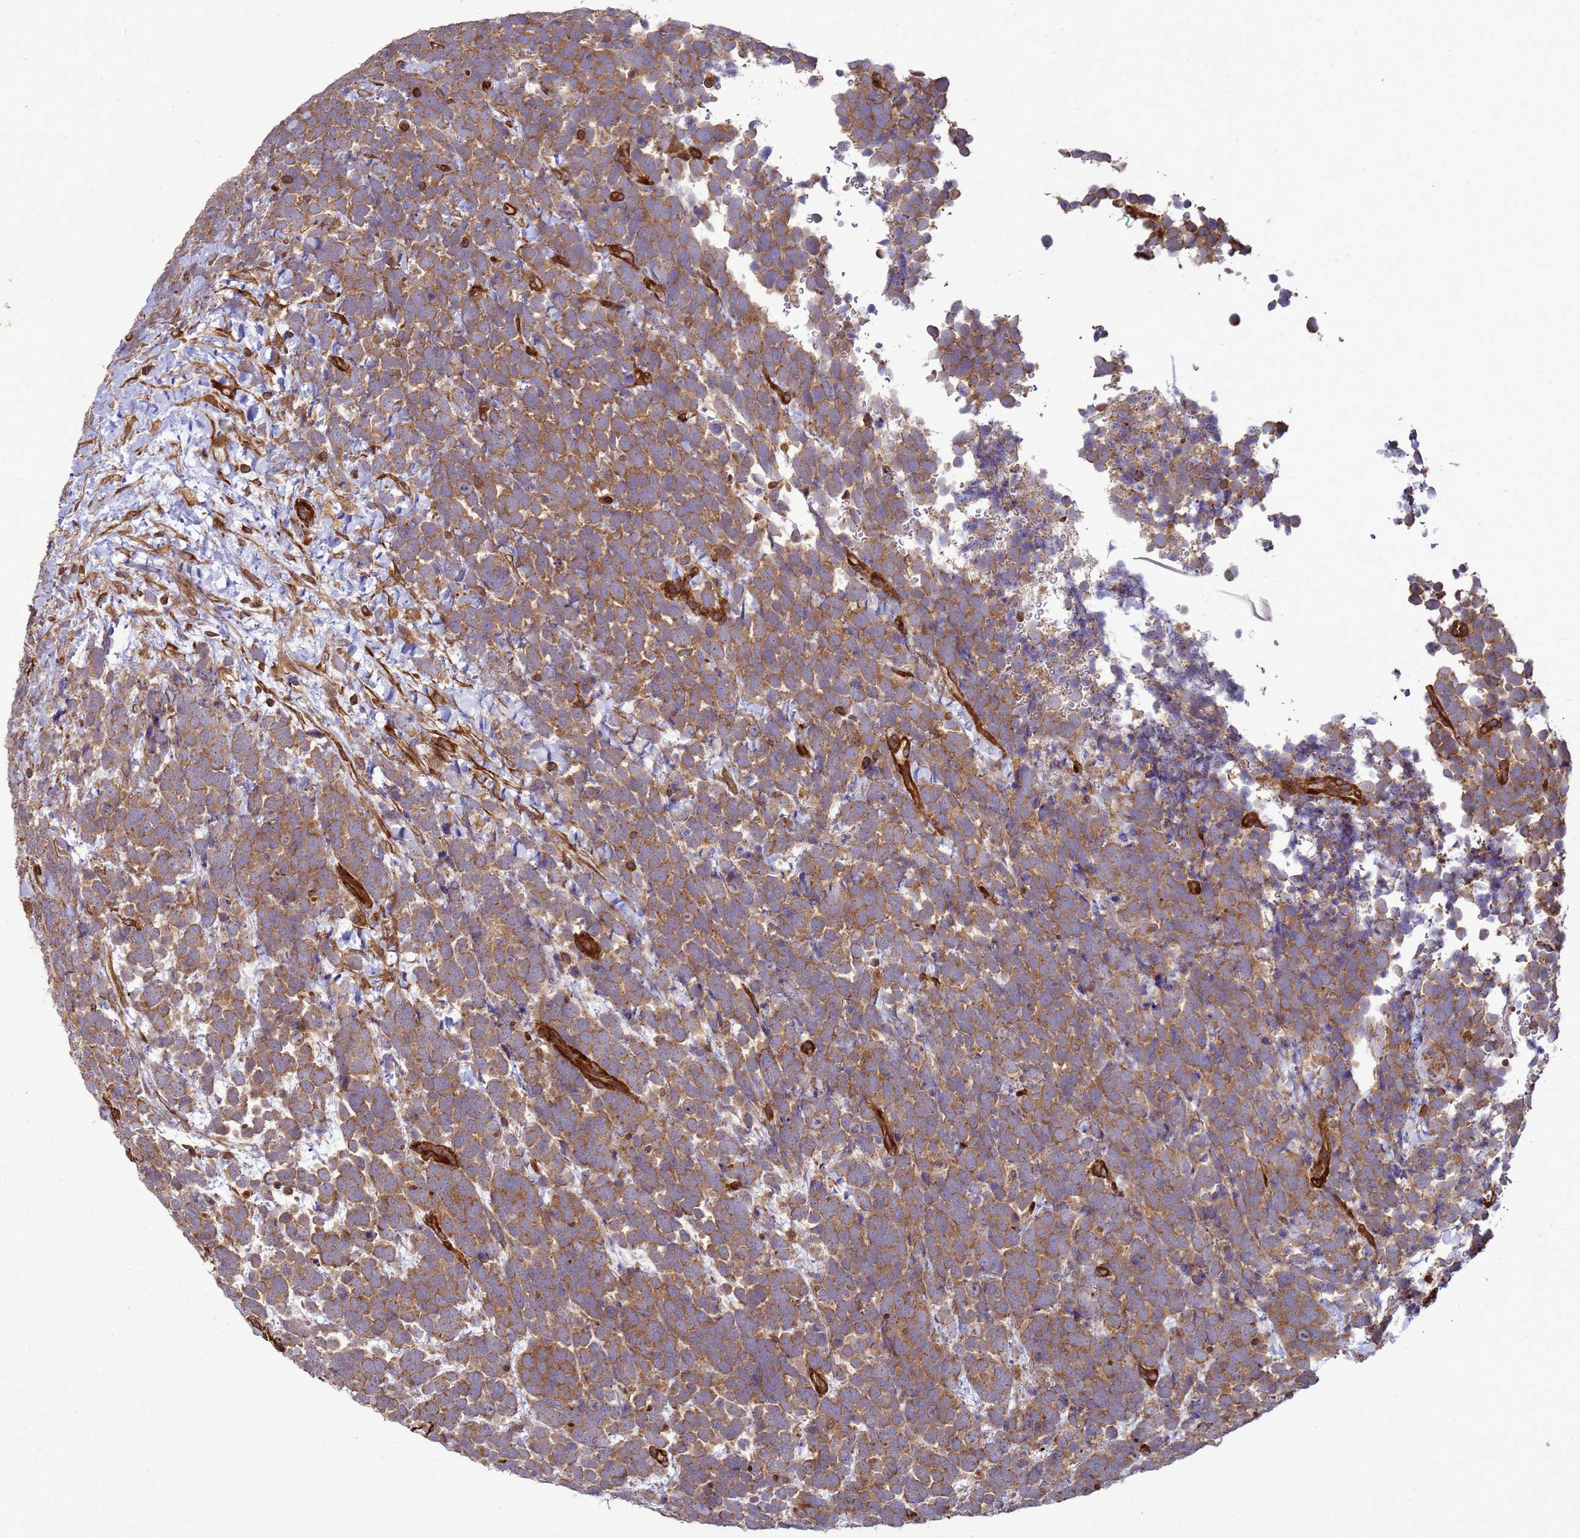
{"staining": {"intensity": "moderate", "quantity": ">75%", "location": "cytoplasmic/membranous"}, "tissue": "urothelial cancer", "cell_type": "Tumor cells", "image_type": "cancer", "snomed": [{"axis": "morphology", "description": "Urothelial carcinoma, High grade"}, {"axis": "topography", "description": "Urinary bladder"}], "caption": "The immunohistochemical stain shows moderate cytoplasmic/membranous staining in tumor cells of urothelial carcinoma (high-grade) tissue.", "gene": "CNOT1", "patient": {"sex": "female", "age": 82}}